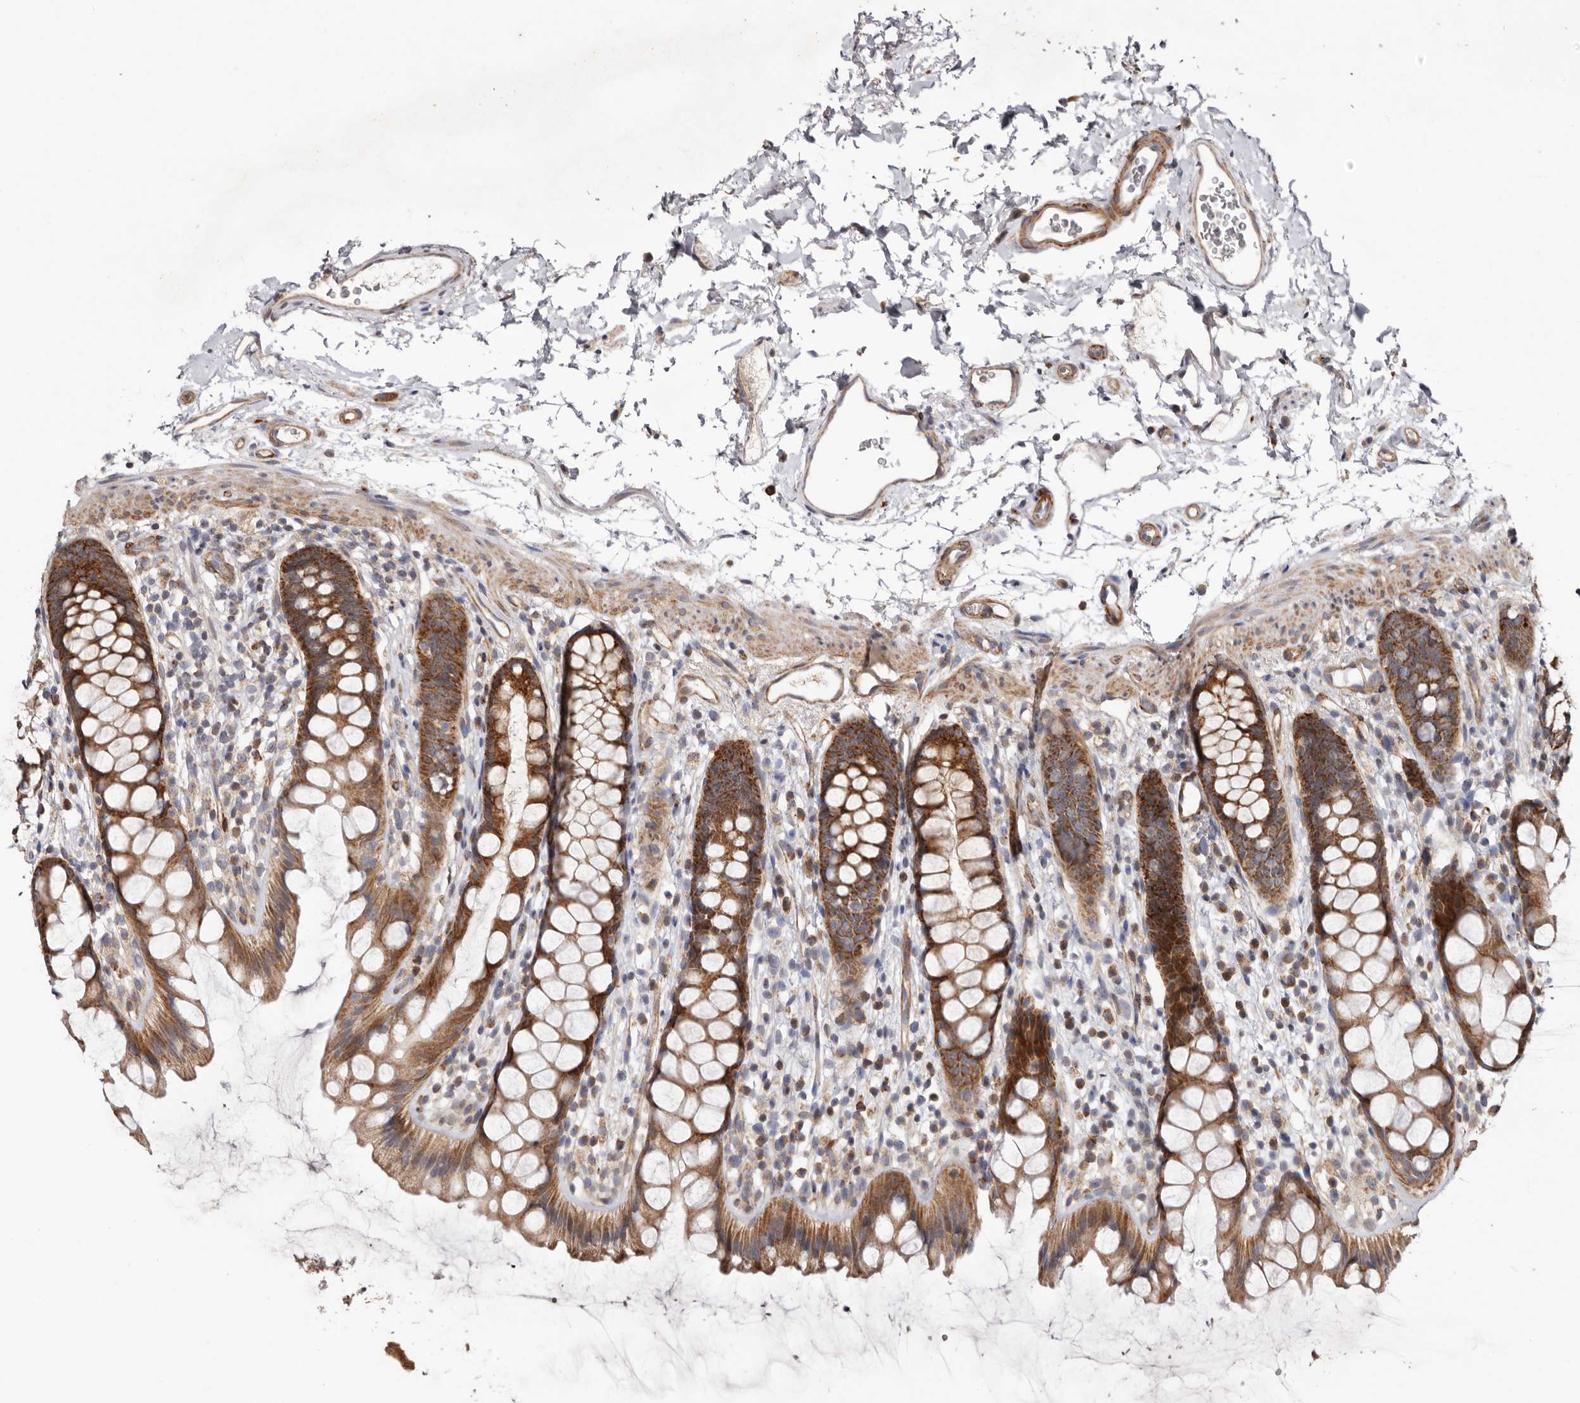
{"staining": {"intensity": "moderate", "quantity": ">75%", "location": "cytoplasmic/membranous"}, "tissue": "rectum", "cell_type": "Glandular cells", "image_type": "normal", "snomed": [{"axis": "morphology", "description": "Normal tissue, NOS"}, {"axis": "topography", "description": "Rectum"}], "caption": "Moderate cytoplasmic/membranous expression is present in approximately >75% of glandular cells in normal rectum.", "gene": "PROKR1", "patient": {"sex": "female", "age": 65}}